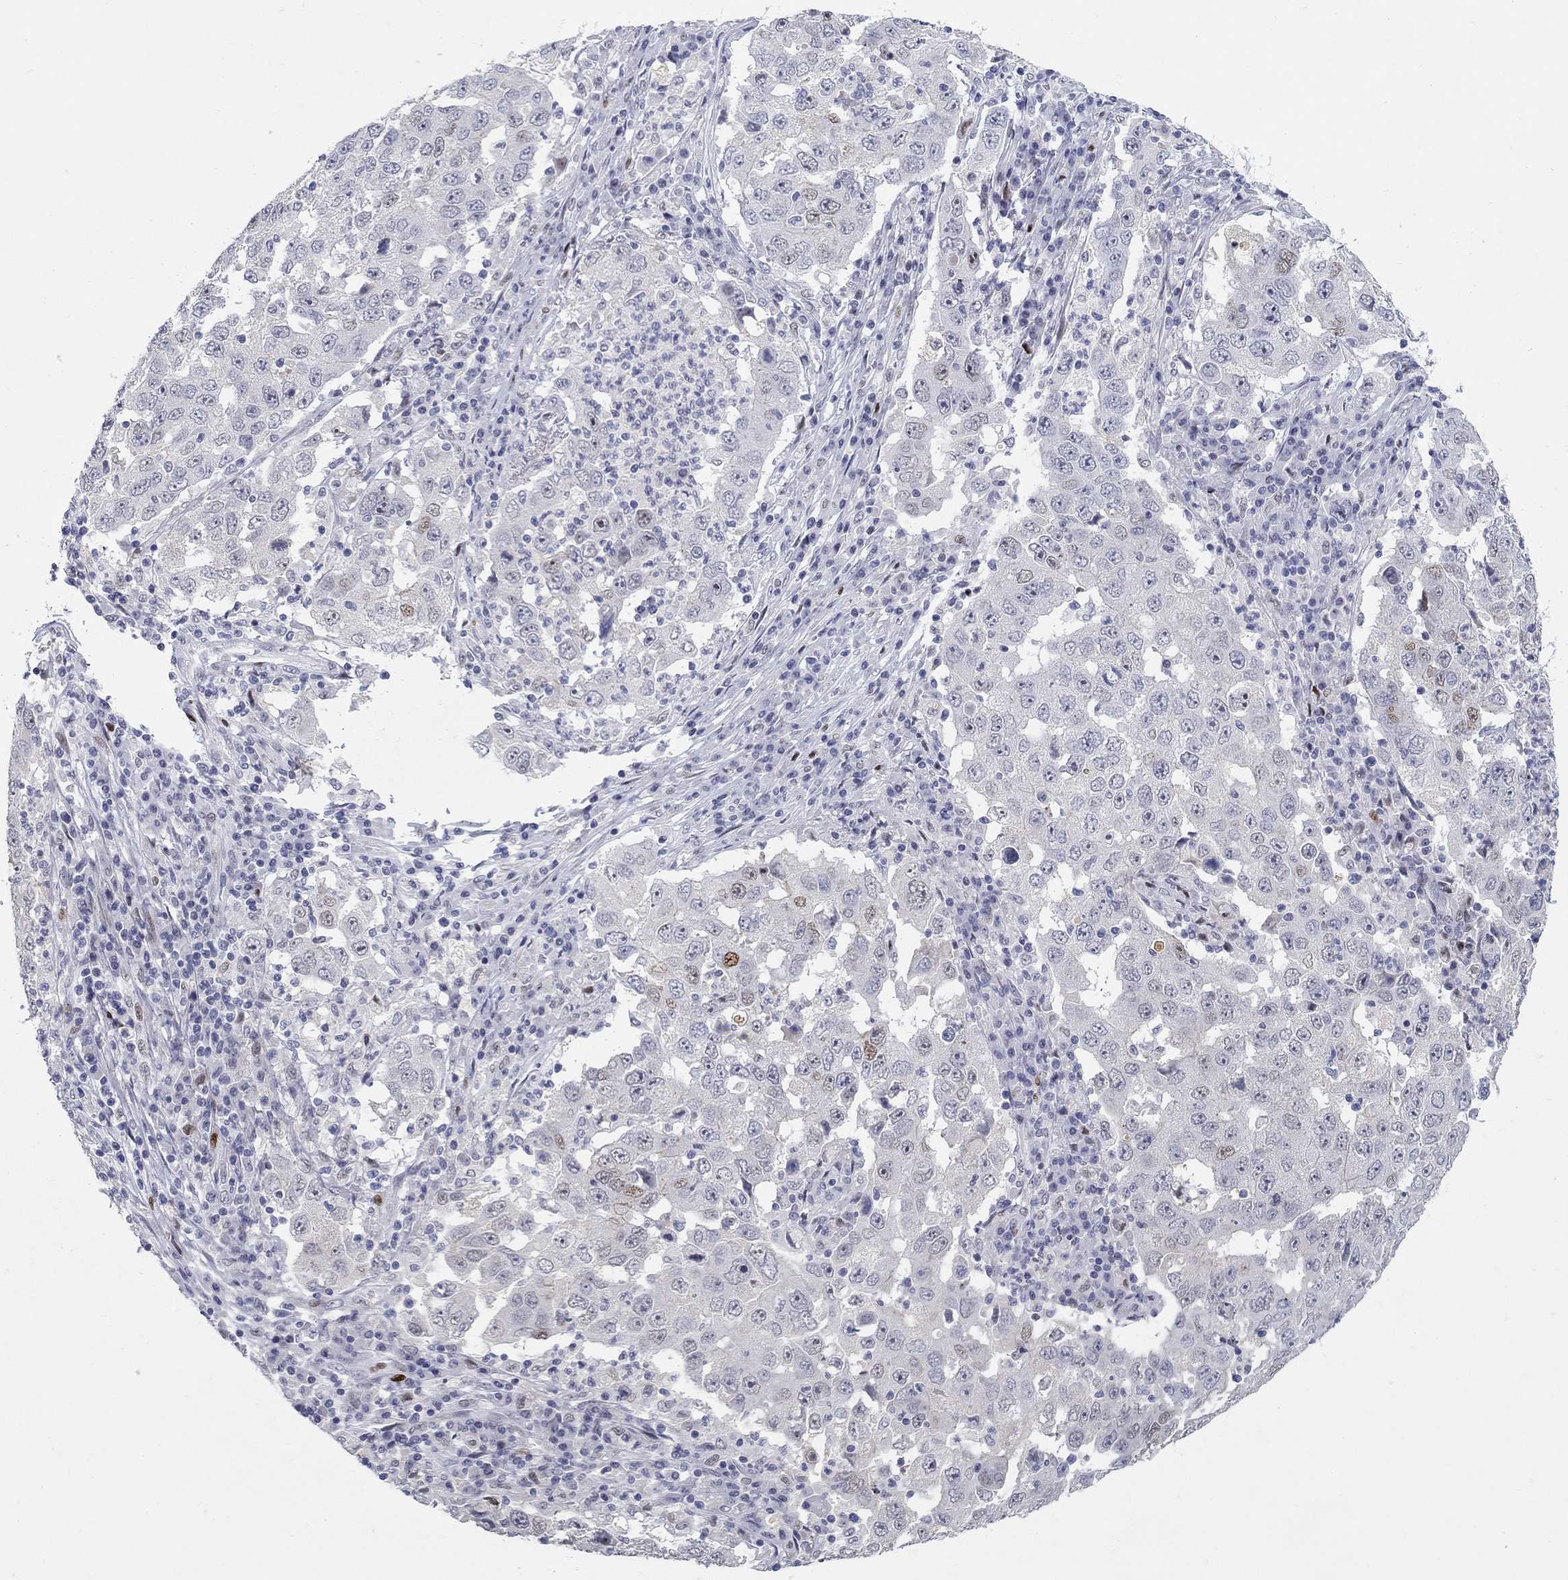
{"staining": {"intensity": "moderate", "quantity": "<25%", "location": "nuclear"}, "tissue": "lung cancer", "cell_type": "Tumor cells", "image_type": "cancer", "snomed": [{"axis": "morphology", "description": "Adenocarcinoma, NOS"}, {"axis": "topography", "description": "Lung"}], "caption": "IHC micrograph of lung cancer stained for a protein (brown), which exhibits low levels of moderate nuclear staining in approximately <25% of tumor cells.", "gene": "RAPGEF5", "patient": {"sex": "male", "age": 73}}